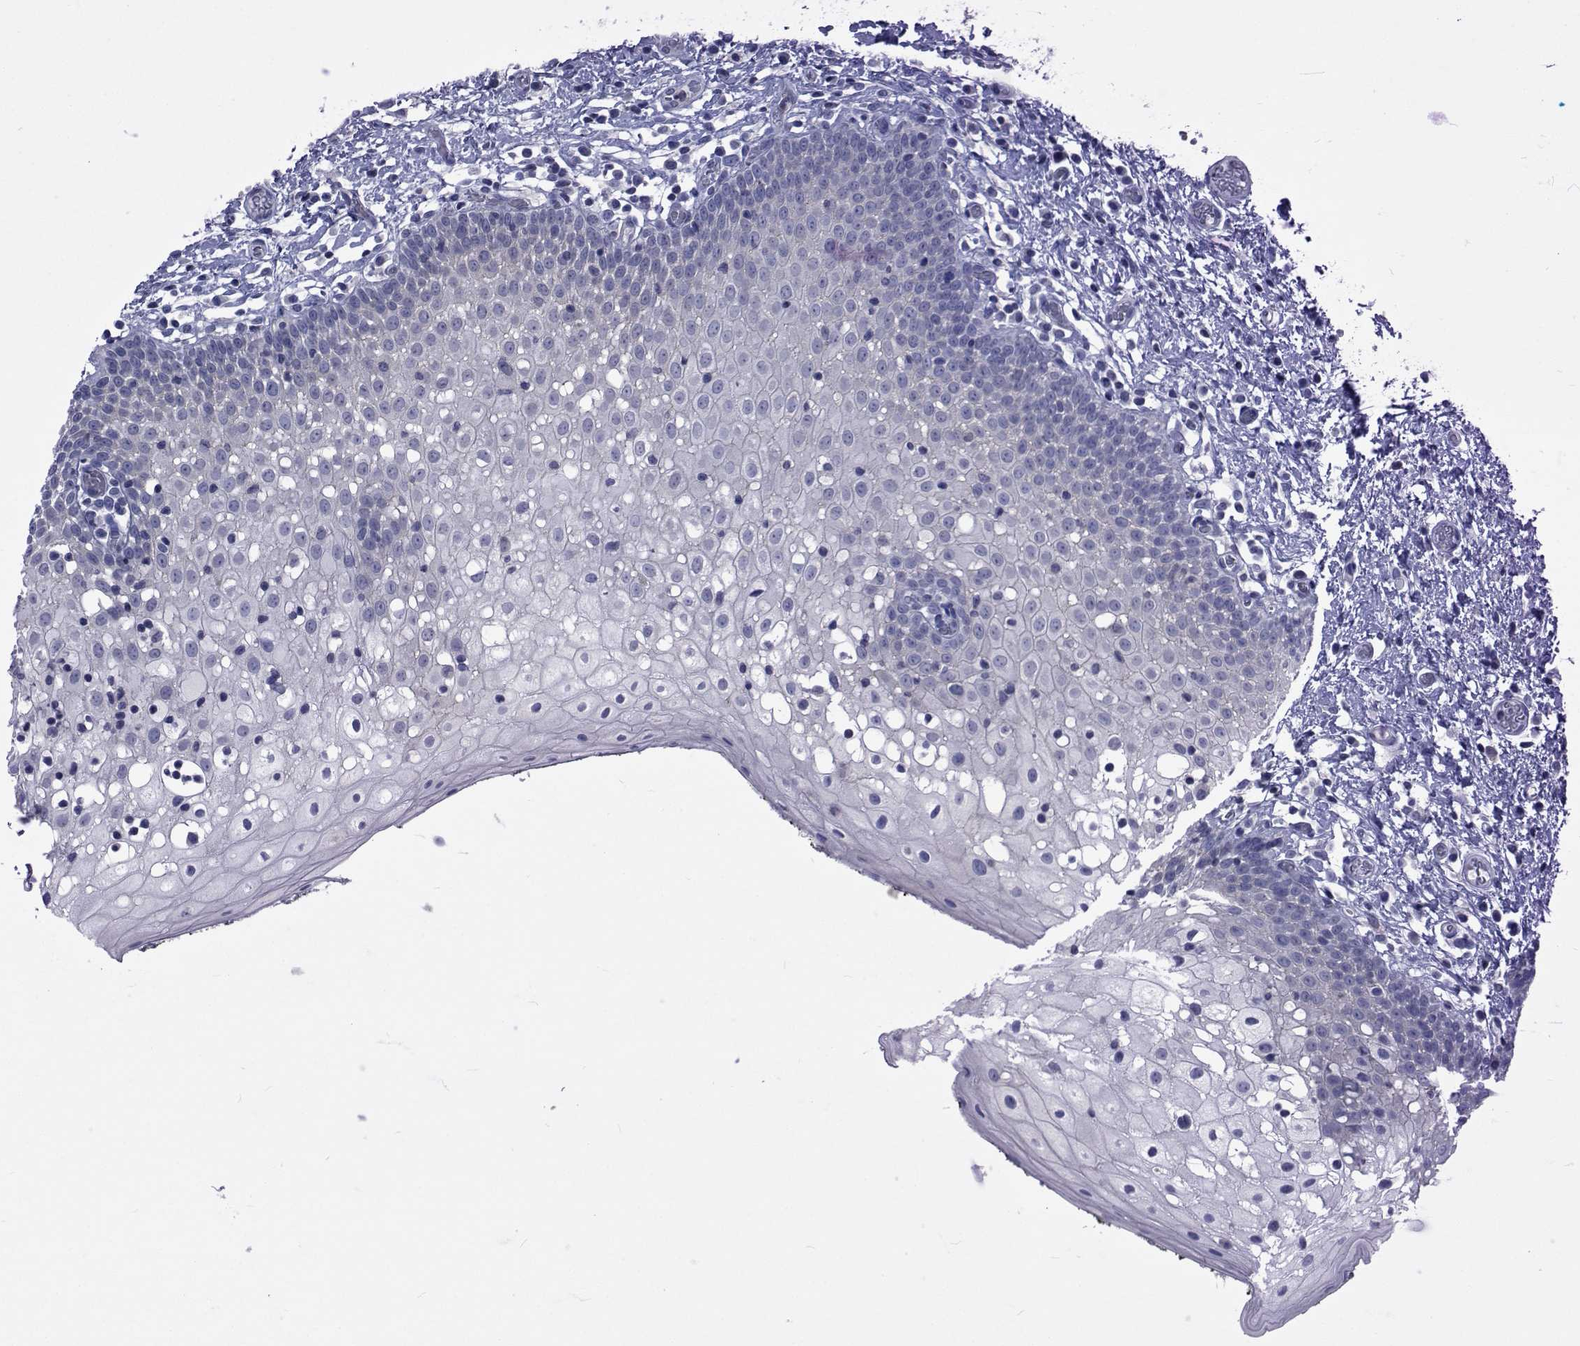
{"staining": {"intensity": "negative", "quantity": "none", "location": "none"}, "tissue": "oral mucosa", "cell_type": "Squamous epithelial cells", "image_type": "normal", "snomed": [{"axis": "morphology", "description": "Normal tissue, NOS"}, {"axis": "morphology", "description": "Squamous cell carcinoma, NOS"}, {"axis": "topography", "description": "Oral tissue"}, {"axis": "topography", "description": "Head-Neck"}], "caption": "The micrograph displays no significant positivity in squamous epithelial cells of oral mucosa. (DAB immunohistochemistry (IHC) visualized using brightfield microscopy, high magnification).", "gene": "SLC30A10", "patient": {"sex": "male", "age": 69}}